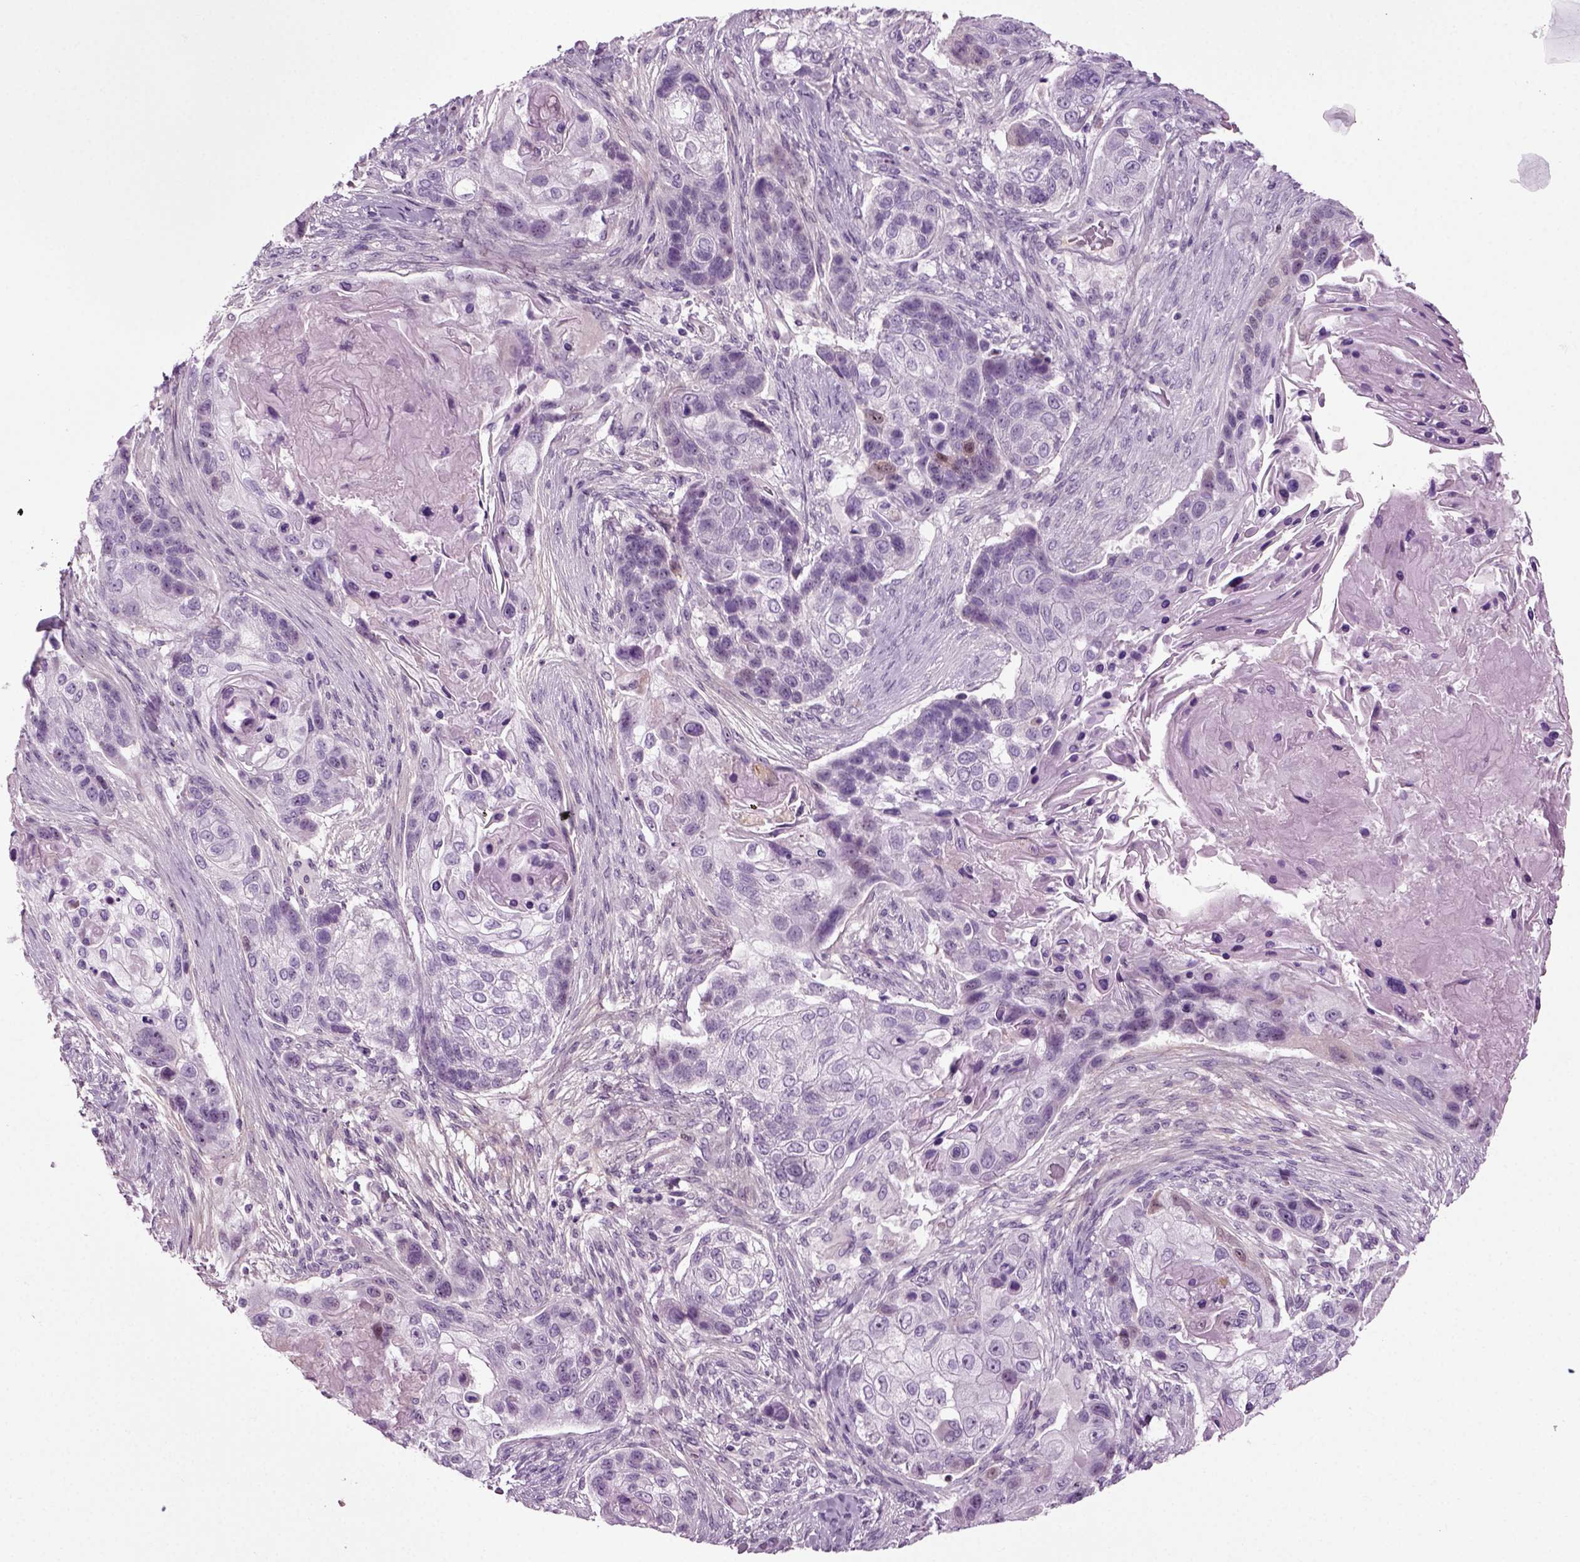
{"staining": {"intensity": "negative", "quantity": "none", "location": "none"}, "tissue": "lung cancer", "cell_type": "Tumor cells", "image_type": "cancer", "snomed": [{"axis": "morphology", "description": "Squamous cell carcinoma, NOS"}, {"axis": "topography", "description": "Lung"}], "caption": "Tumor cells show no significant protein staining in squamous cell carcinoma (lung). (DAB (3,3'-diaminobenzidine) immunohistochemistry visualized using brightfield microscopy, high magnification).", "gene": "PRLH", "patient": {"sex": "male", "age": 69}}